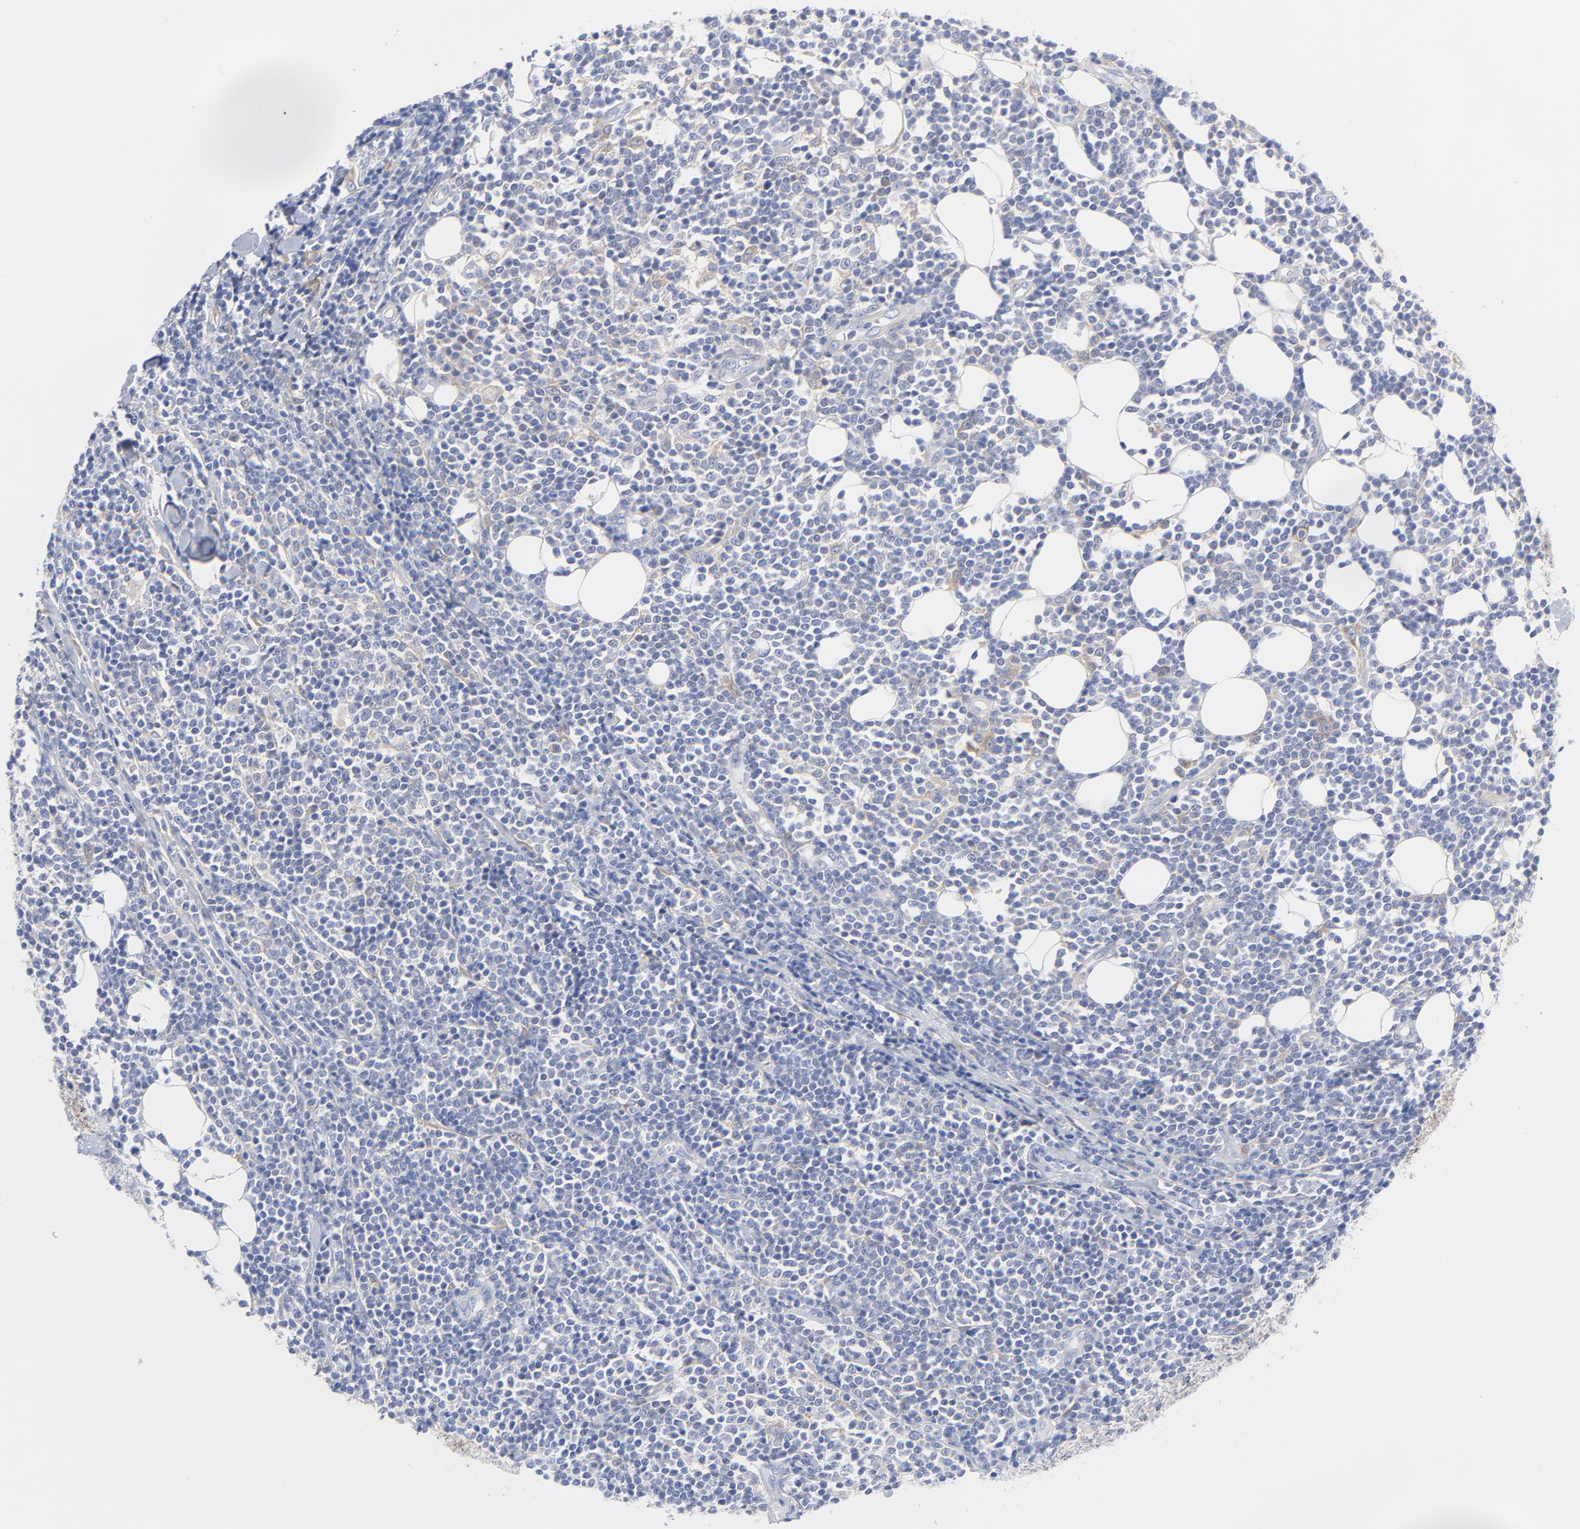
{"staining": {"intensity": "negative", "quantity": "none", "location": "none"}, "tissue": "lymphoma", "cell_type": "Tumor cells", "image_type": "cancer", "snomed": [{"axis": "morphology", "description": "Malignant lymphoma, non-Hodgkin's type, Low grade"}, {"axis": "topography", "description": "Soft tissue"}], "caption": "Lymphoma stained for a protein using IHC shows no staining tumor cells.", "gene": "STAT2", "patient": {"sex": "male", "age": 92}}